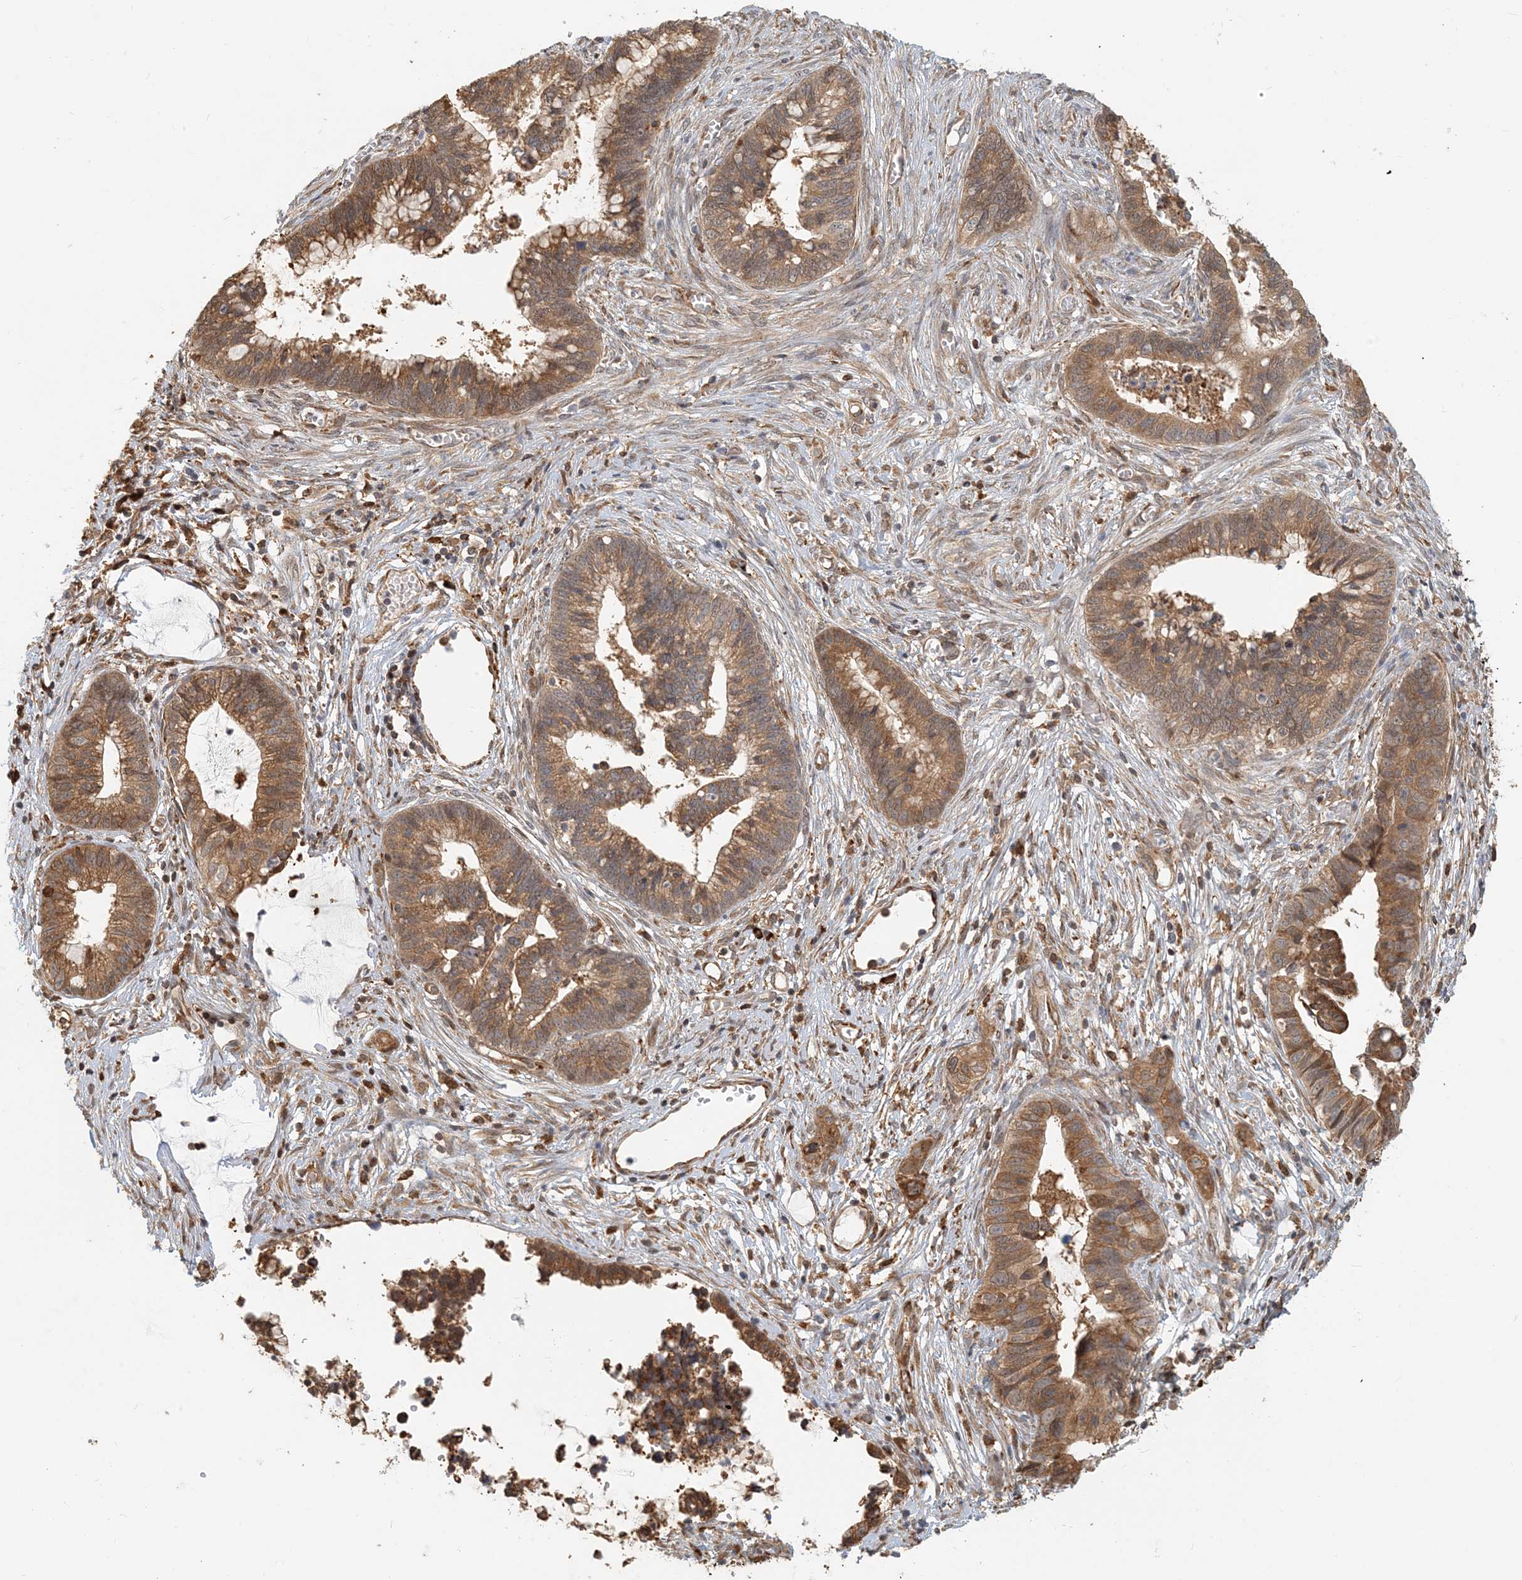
{"staining": {"intensity": "moderate", "quantity": ">75%", "location": "cytoplasmic/membranous"}, "tissue": "cervical cancer", "cell_type": "Tumor cells", "image_type": "cancer", "snomed": [{"axis": "morphology", "description": "Adenocarcinoma, NOS"}, {"axis": "topography", "description": "Cervix"}], "caption": "Tumor cells display medium levels of moderate cytoplasmic/membranous expression in about >75% of cells in cervical cancer.", "gene": "HNMT", "patient": {"sex": "female", "age": 44}}